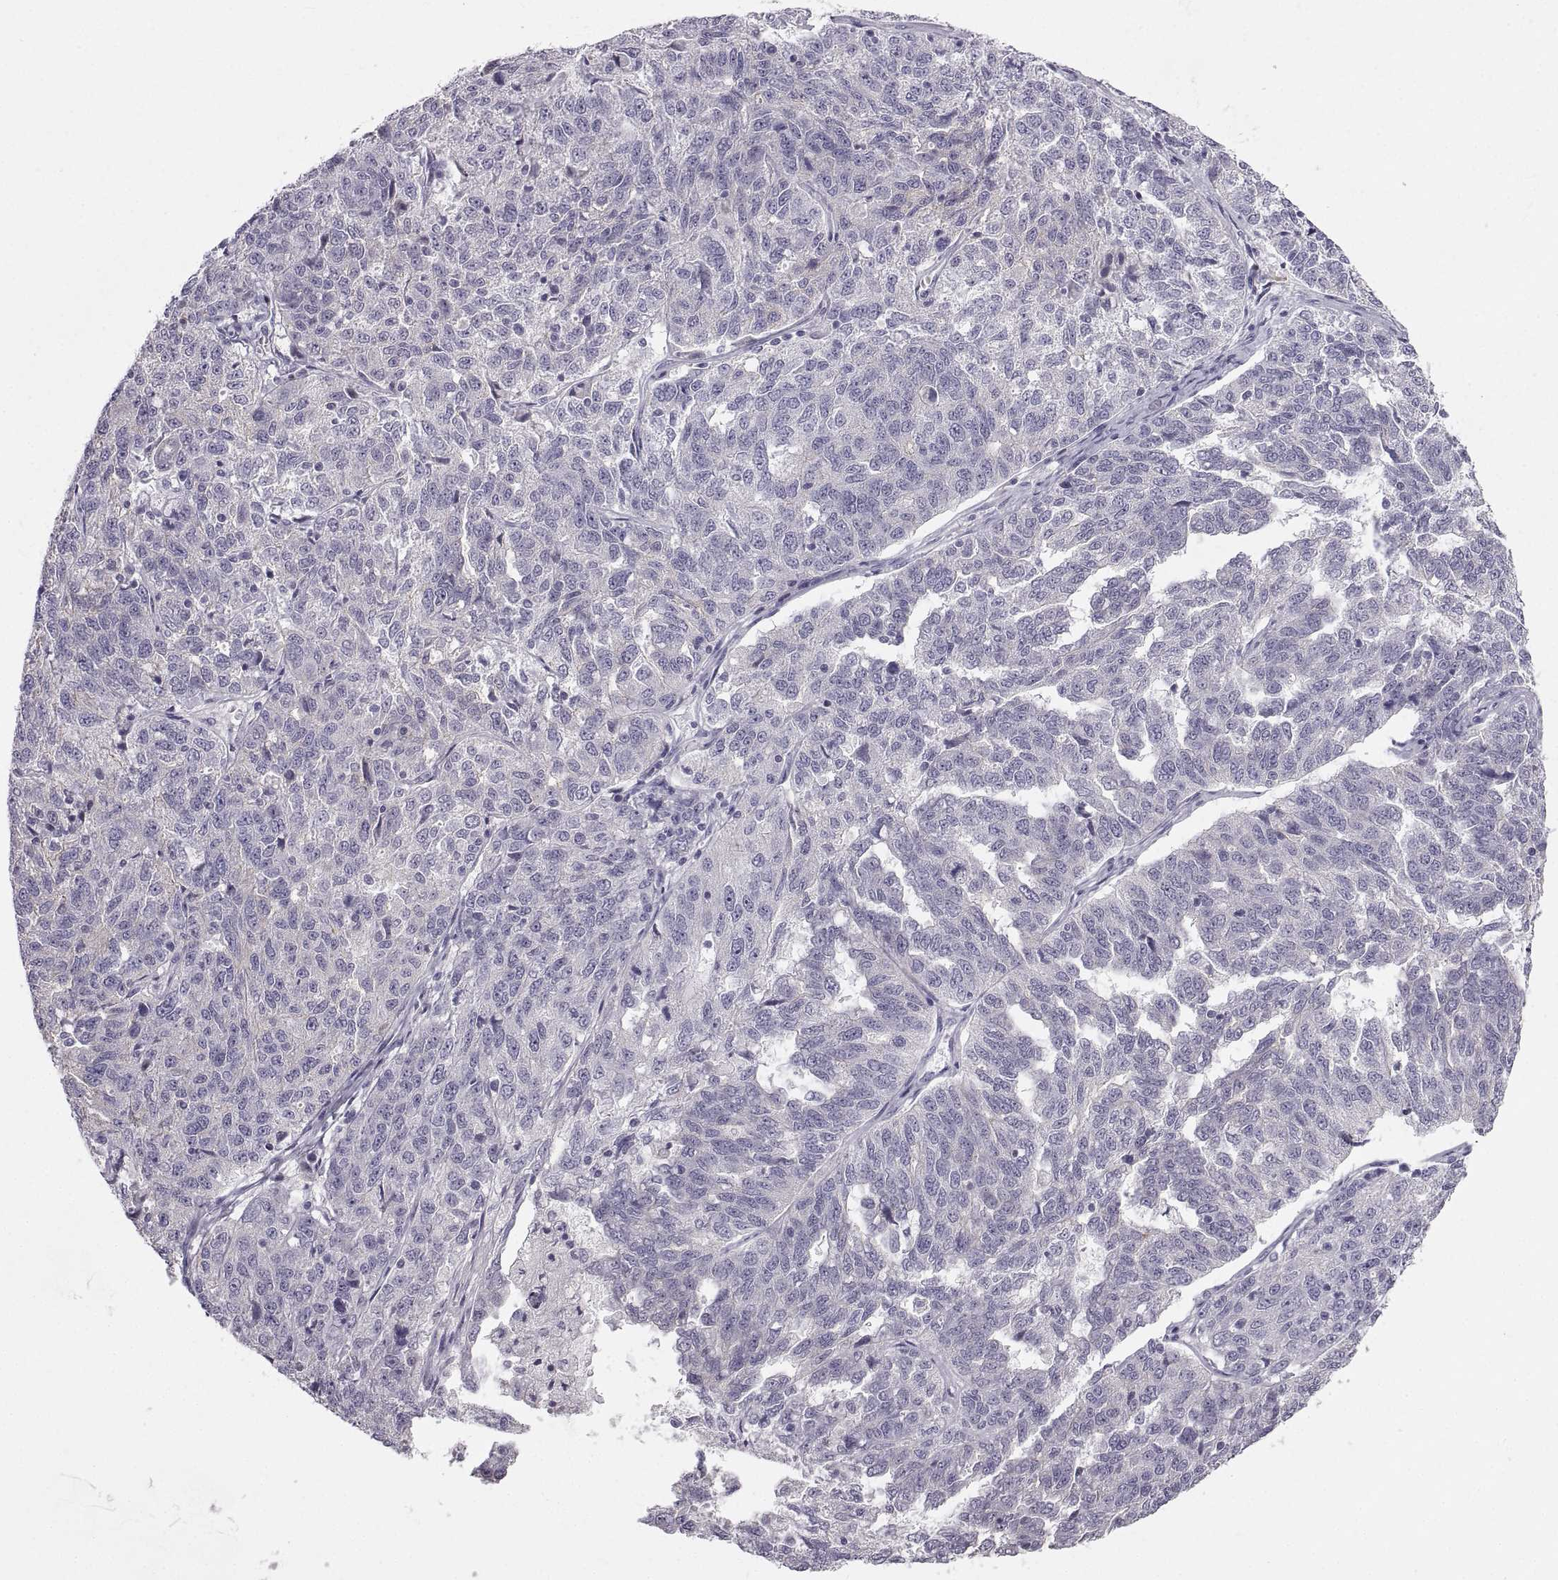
{"staining": {"intensity": "negative", "quantity": "none", "location": "none"}, "tissue": "ovarian cancer", "cell_type": "Tumor cells", "image_type": "cancer", "snomed": [{"axis": "morphology", "description": "Cystadenocarcinoma, serous, NOS"}, {"axis": "topography", "description": "Ovary"}], "caption": "Tumor cells show no significant protein positivity in ovarian serous cystadenocarcinoma.", "gene": "ZNF185", "patient": {"sex": "female", "age": 71}}